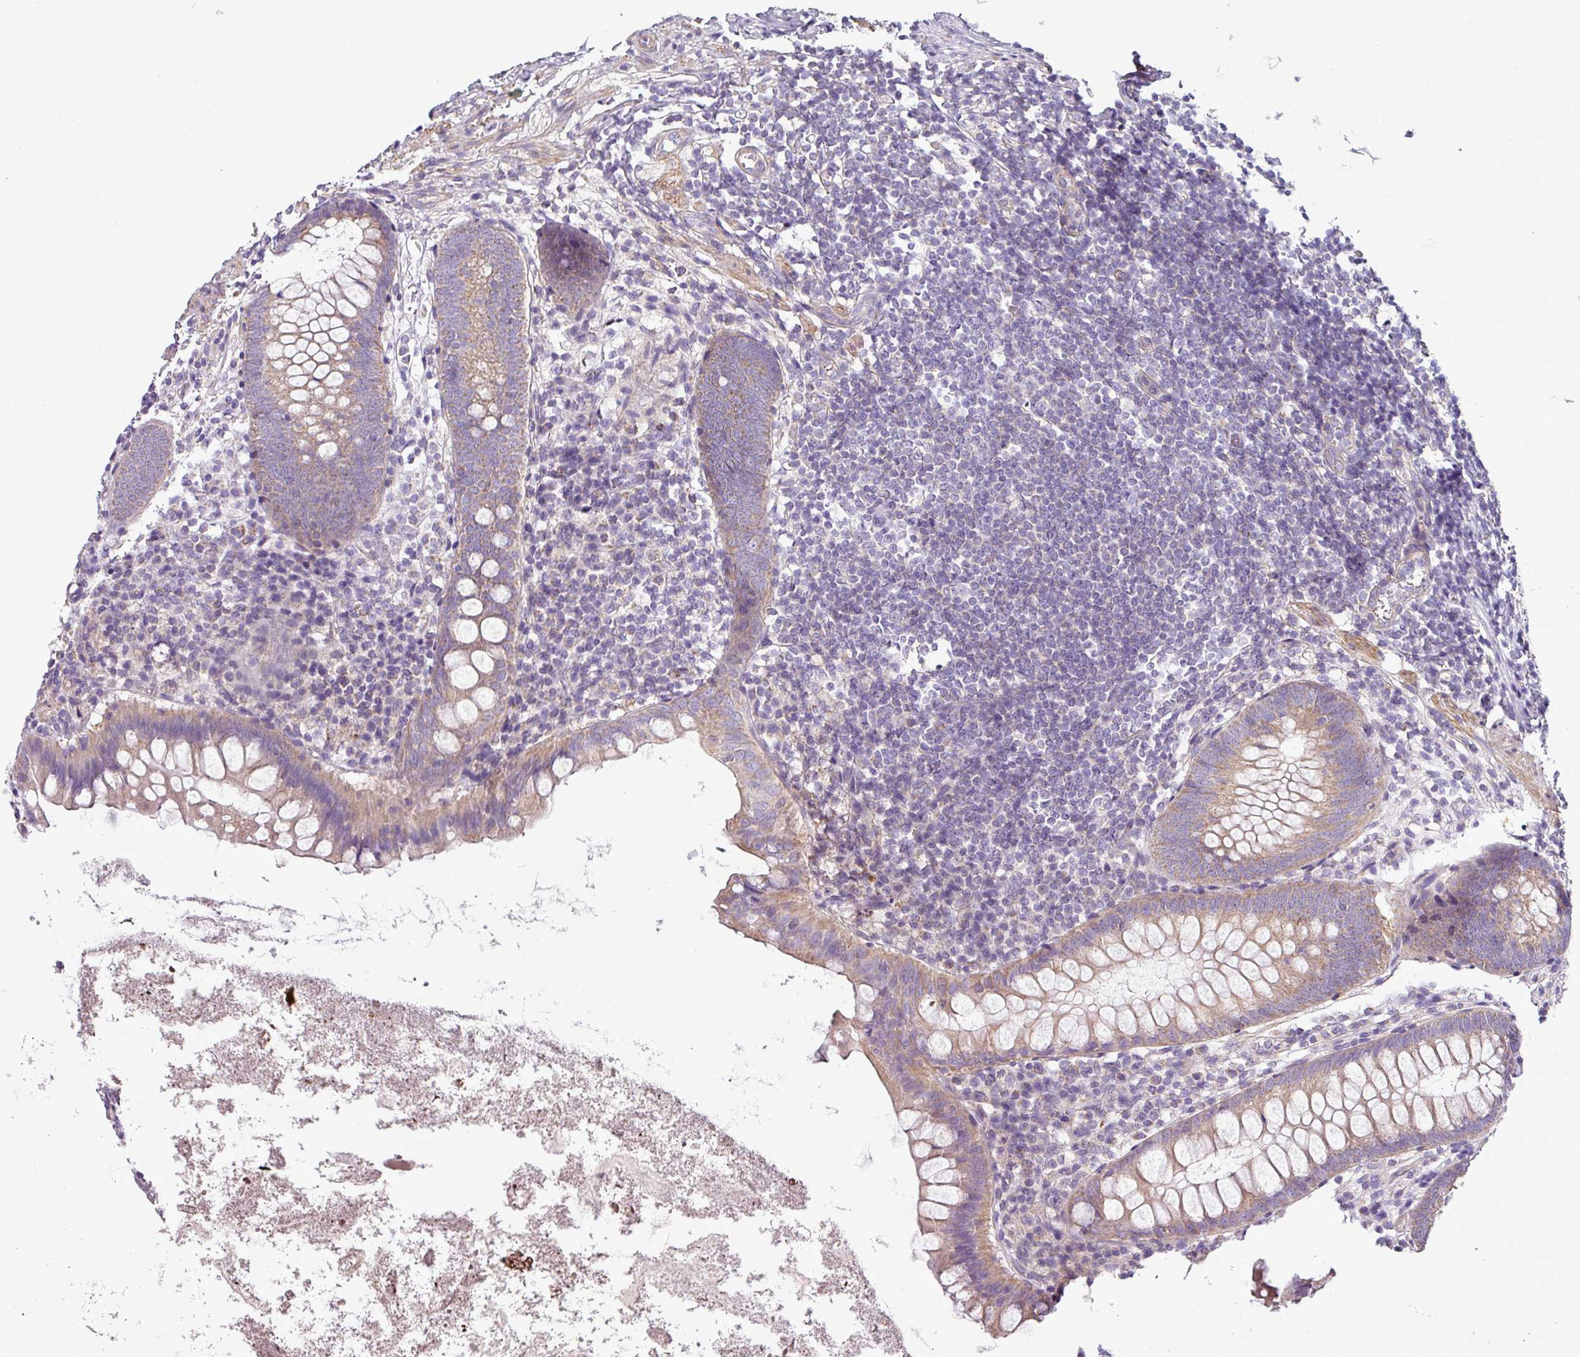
{"staining": {"intensity": "moderate", "quantity": "25%-75%", "location": "cytoplasmic/membranous"}, "tissue": "appendix", "cell_type": "Glandular cells", "image_type": "normal", "snomed": [{"axis": "morphology", "description": "Normal tissue, NOS"}, {"axis": "topography", "description": "Appendix"}], "caption": "IHC of normal appendix reveals medium levels of moderate cytoplasmic/membranous staining in approximately 25%-75% of glandular cells.", "gene": "BTN2A2", "patient": {"sex": "female", "age": 51}}